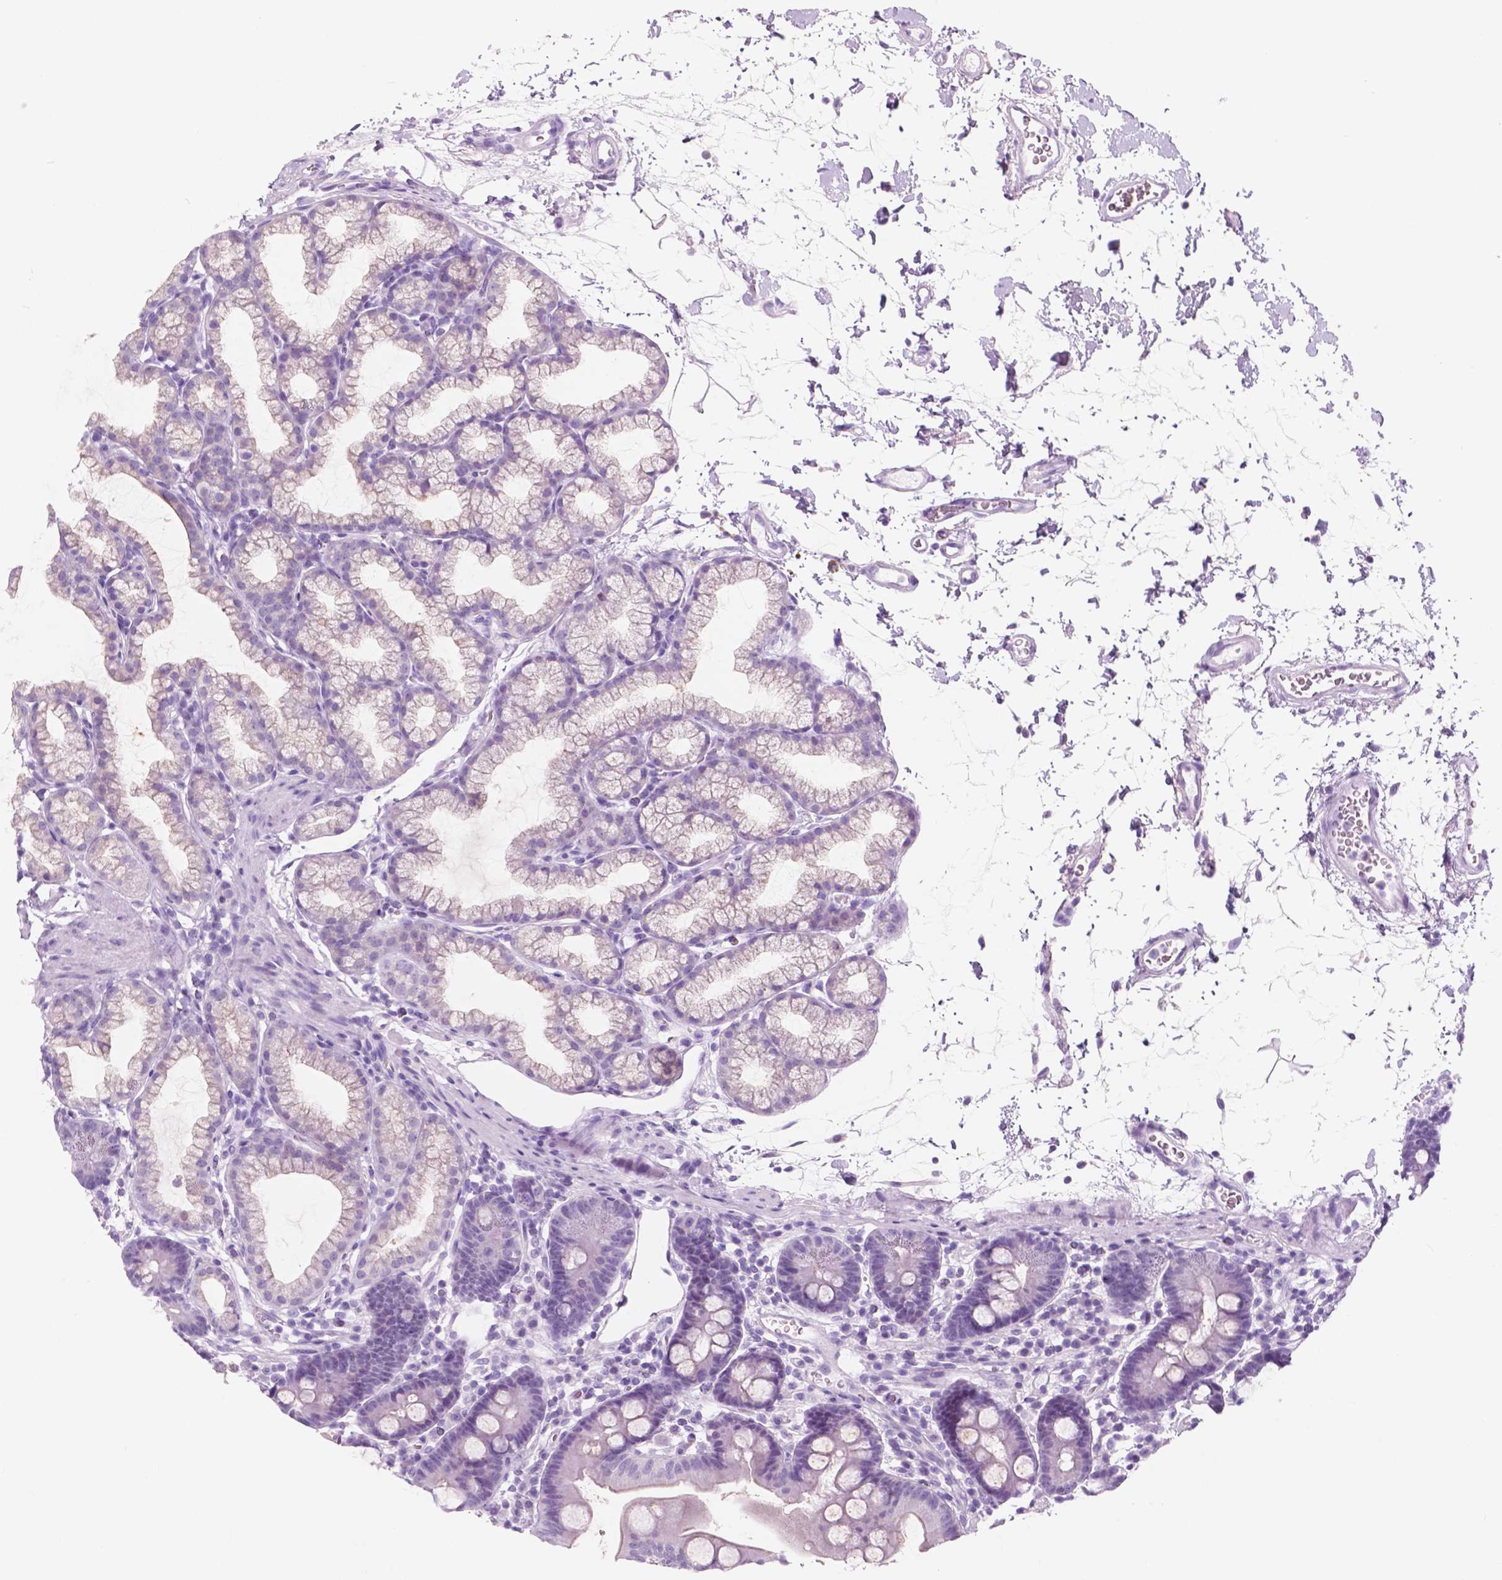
{"staining": {"intensity": "negative", "quantity": "none", "location": "none"}, "tissue": "duodenum", "cell_type": "Glandular cells", "image_type": "normal", "snomed": [{"axis": "morphology", "description": "Normal tissue, NOS"}, {"axis": "topography", "description": "Pancreas"}, {"axis": "topography", "description": "Duodenum"}], "caption": "Human duodenum stained for a protein using IHC displays no staining in glandular cells.", "gene": "CUZD1", "patient": {"sex": "male", "age": 59}}